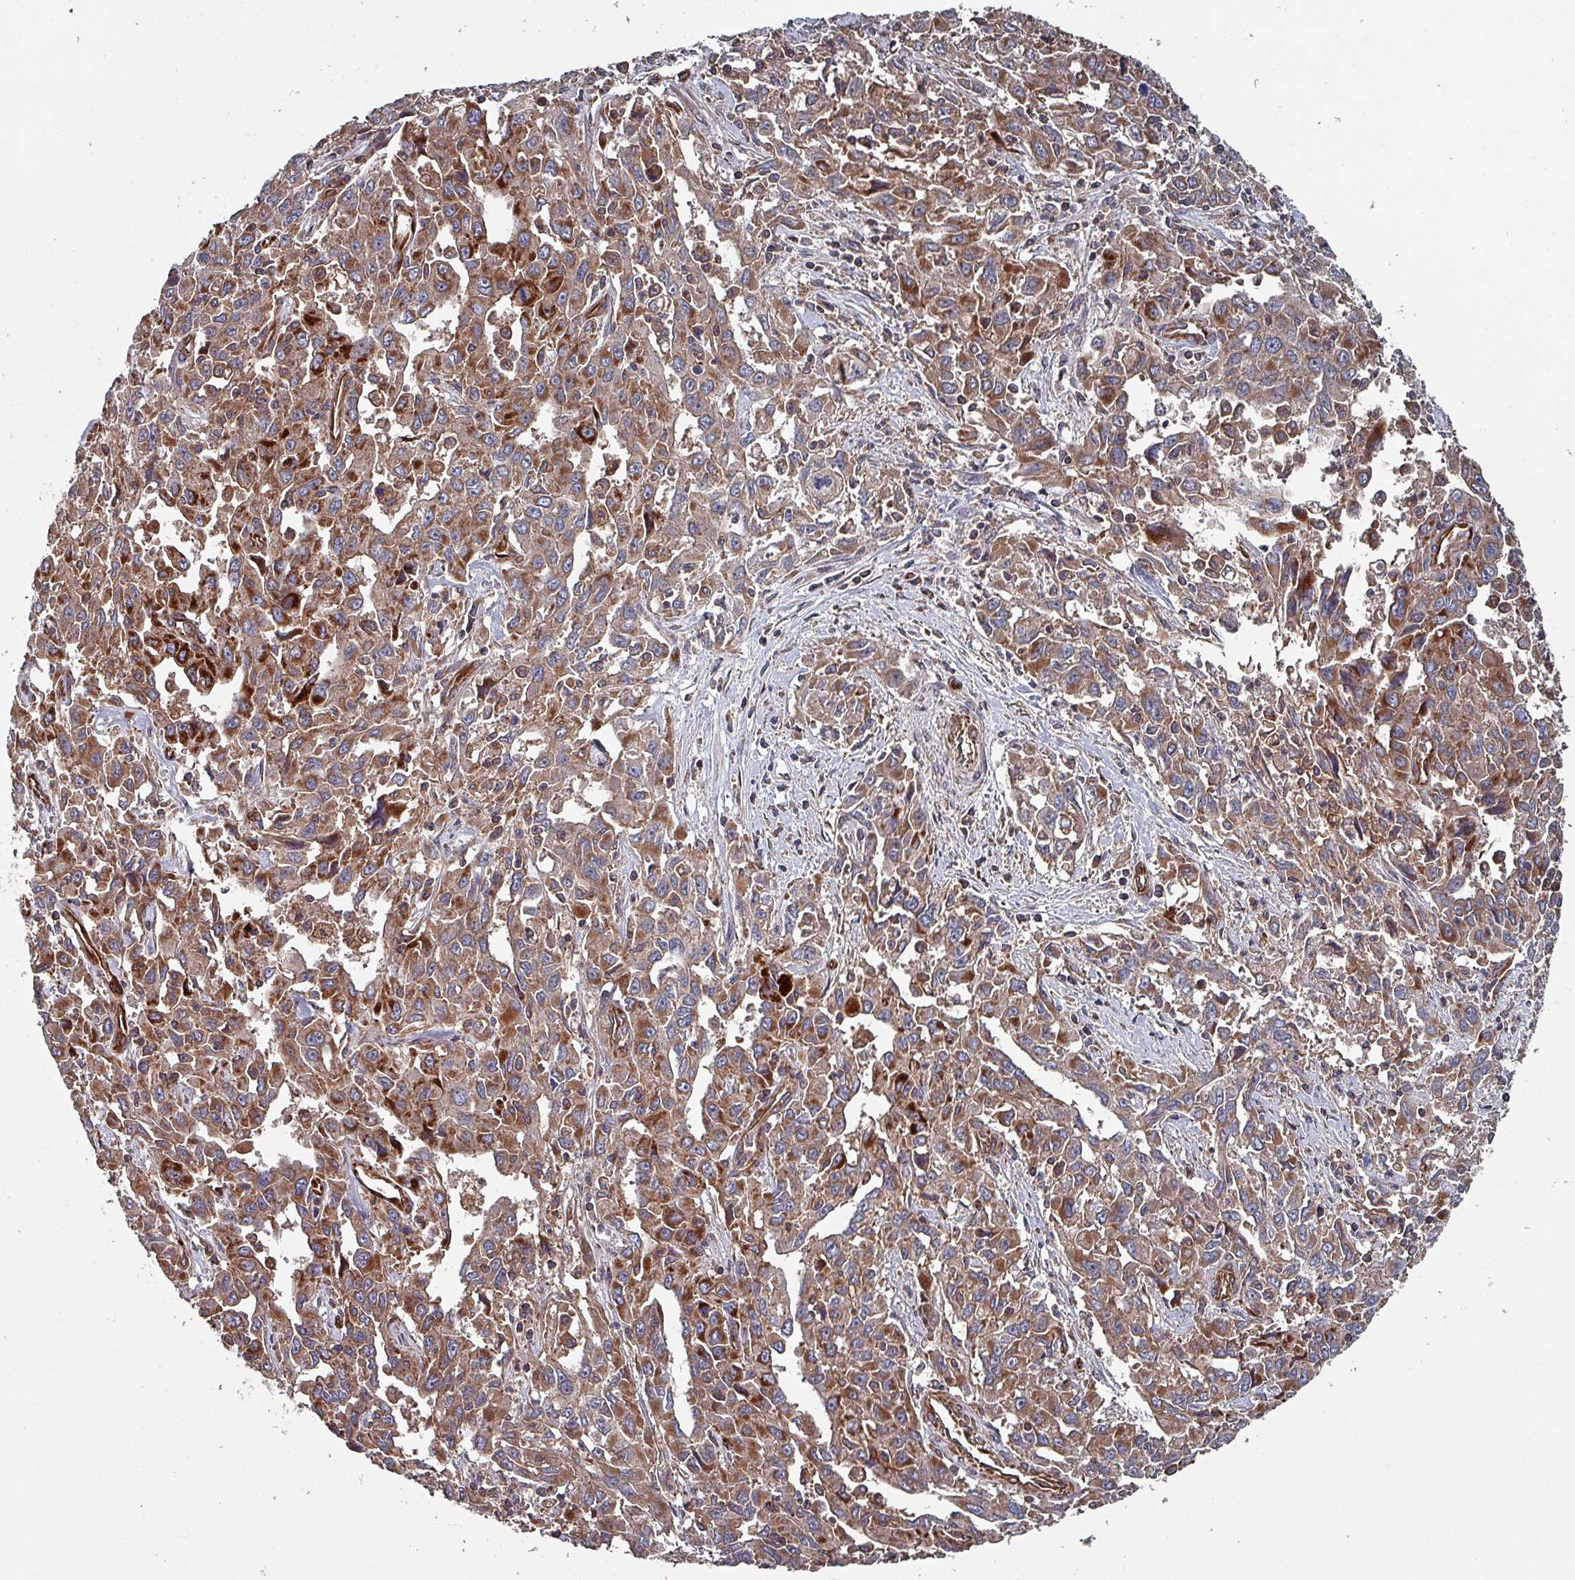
{"staining": {"intensity": "moderate", "quantity": ">75%", "location": "cytoplasmic/membranous"}, "tissue": "liver cancer", "cell_type": "Tumor cells", "image_type": "cancer", "snomed": [{"axis": "morphology", "description": "Carcinoma, Hepatocellular, NOS"}, {"axis": "topography", "description": "Liver"}], "caption": "Approximately >75% of tumor cells in liver cancer exhibit moderate cytoplasmic/membranous protein expression as visualized by brown immunohistochemical staining.", "gene": "ANO10", "patient": {"sex": "male", "age": 63}}